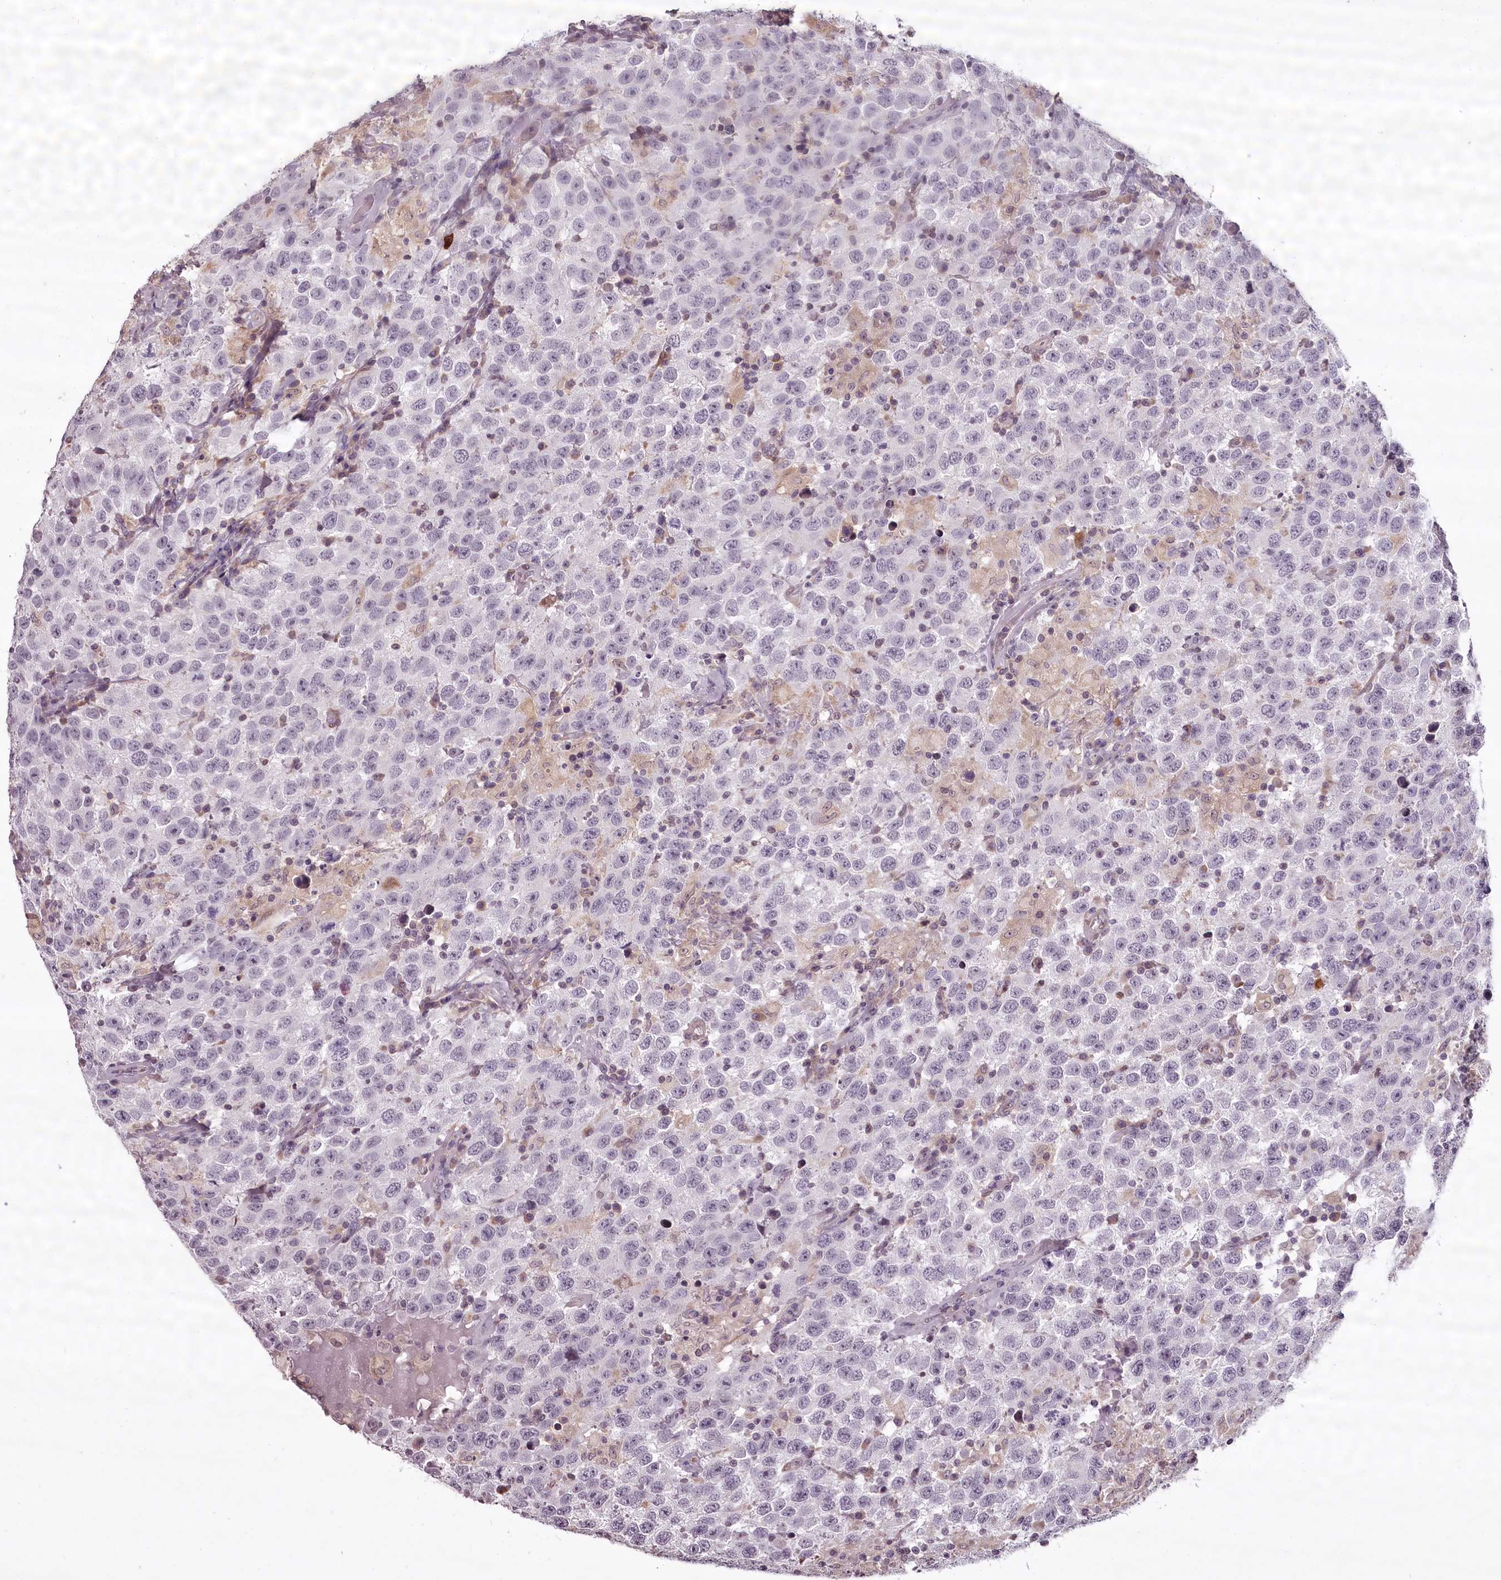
{"staining": {"intensity": "negative", "quantity": "none", "location": "none"}, "tissue": "testis cancer", "cell_type": "Tumor cells", "image_type": "cancer", "snomed": [{"axis": "morphology", "description": "Seminoma, NOS"}, {"axis": "topography", "description": "Testis"}], "caption": "Micrograph shows no protein positivity in tumor cells of seminoma (testis) tissue.", "gene": "CCDC92", "patient": {"sex": "male", "age": 41}}